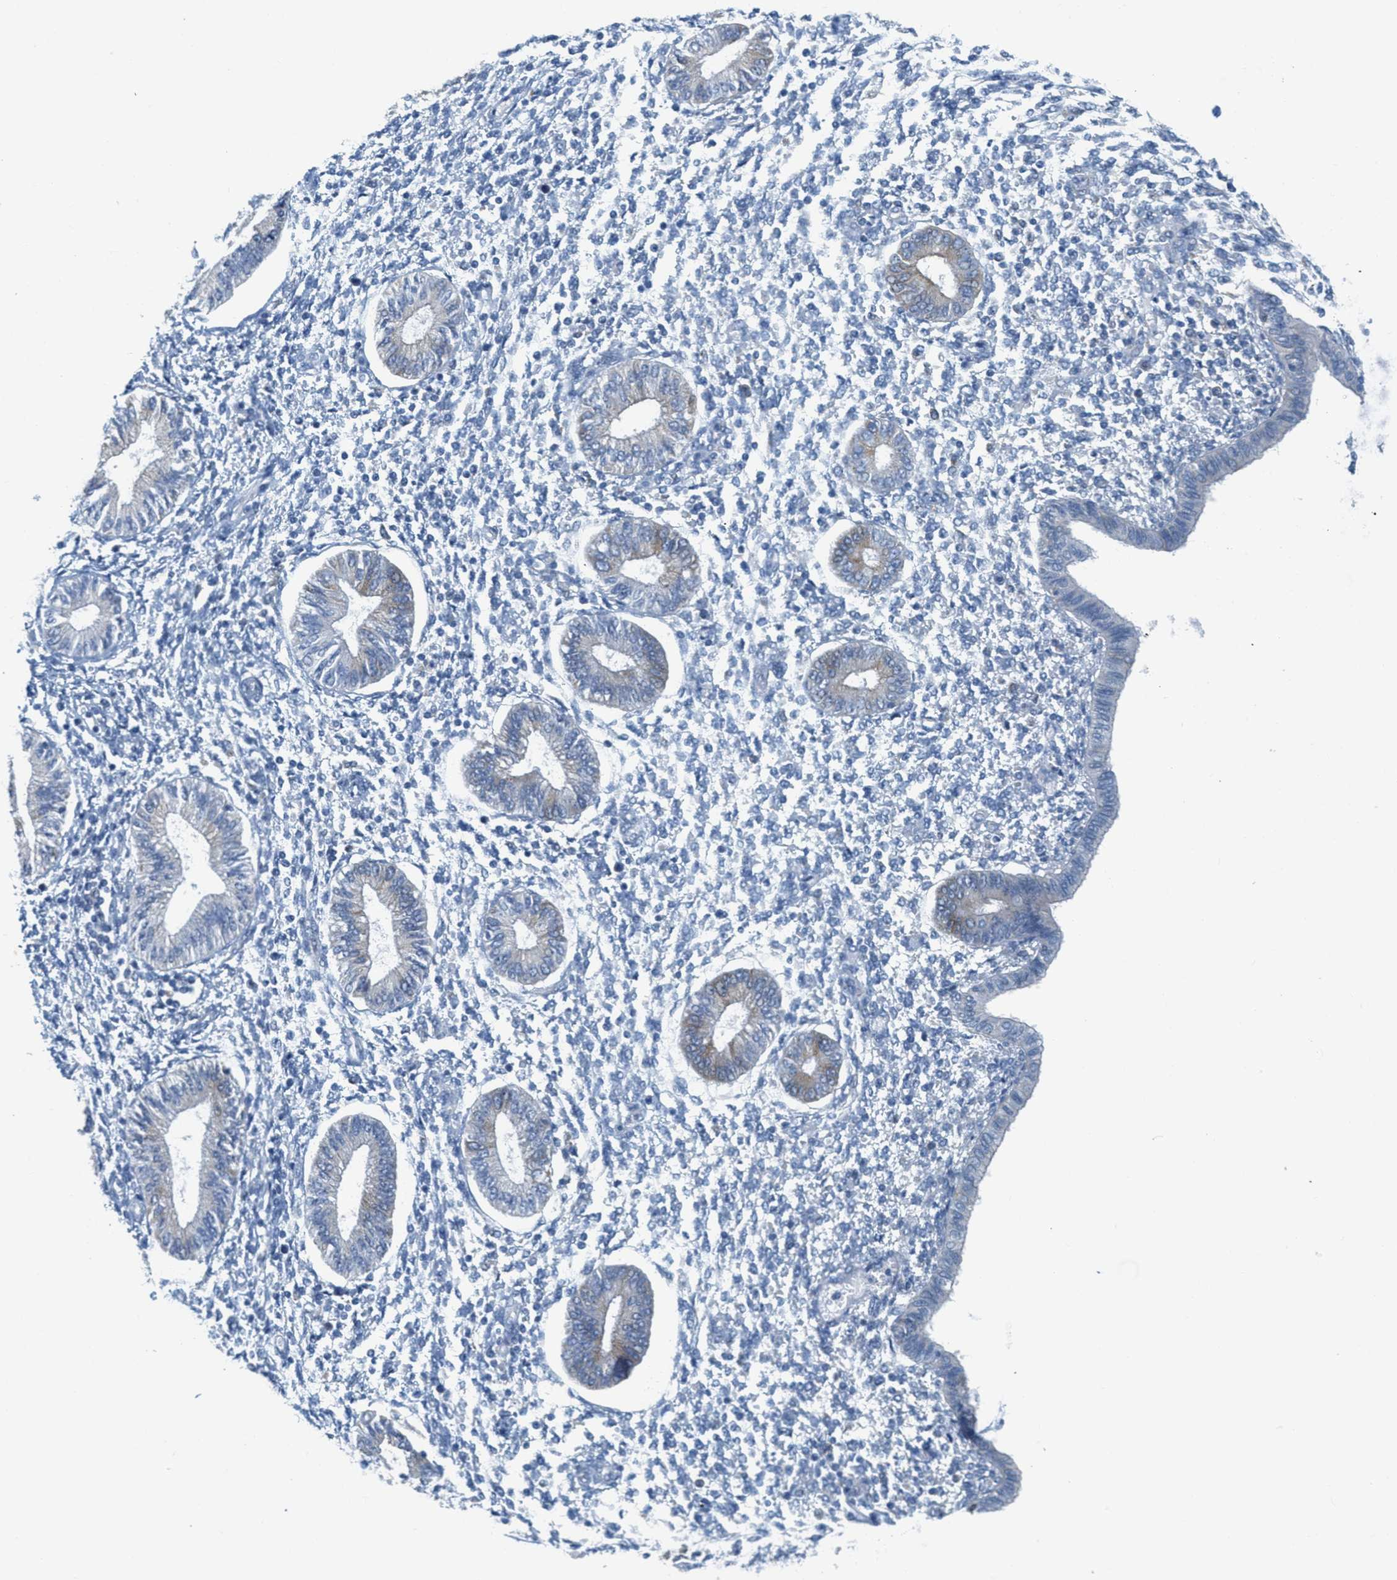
{"staining": {"intensity": "negative", "quantity": "none", "location": "none"}, "tissue": "endometrium", "cell_type": "Cells in endometrial stroma", "image_type": "normal", "snomed": [{"axis": "morphology", "description": "Normal tissue, NOS"}, {"axis": "topography", "description": "Endometrium"}], "caption": "Benign endometrium was stained to show a protein in brown. There is no significant positivity in cells in endometrial stroma. The staining was performed using DAB (3,3'-diaminobenzidine) to visualize the protein expression in brown, while the nuclei were stained in blue with hematoxylin (Magnification: 20x).", "gene": "TEX264", "patient": {"sex": "female", "age": 50}}